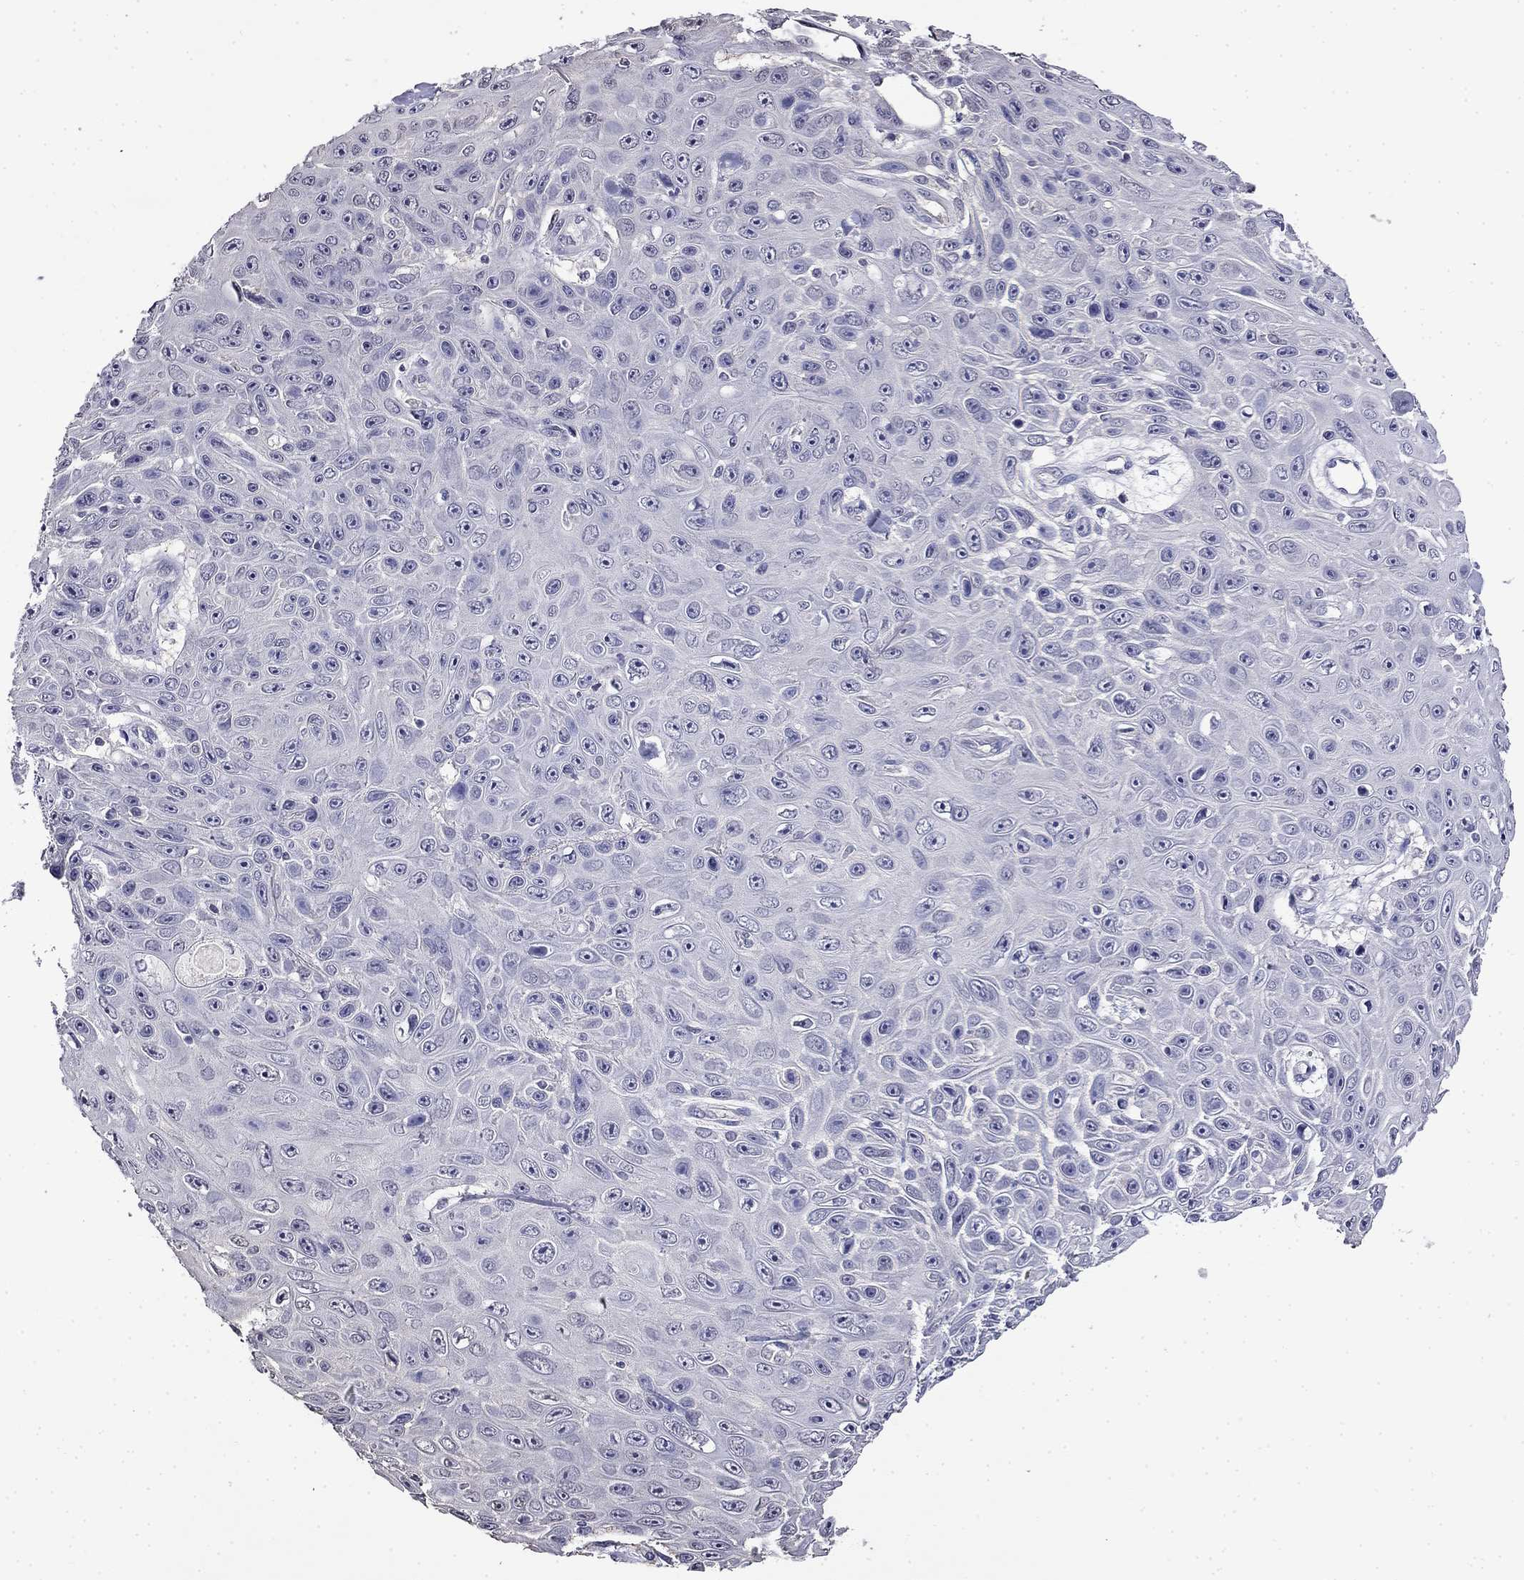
{"staining": {"intensity": "negative", "quantity": "none", "location": "none"}, "tissue": "skin cancer", "cell_type": "Tumor cells", "image_type": "cancer", "snomed": [{"axis": "morphology", "description": "Squamous cell carcinoma, NOS"}, {"axis": "topography", "description": "Skin"}], "caption": "A micrograph of skin cancer stained for a protein exhibits no brown staining in tumor cells.", "gene": "GUCA1B", "patient": {"sex": "male", "age": 82}}